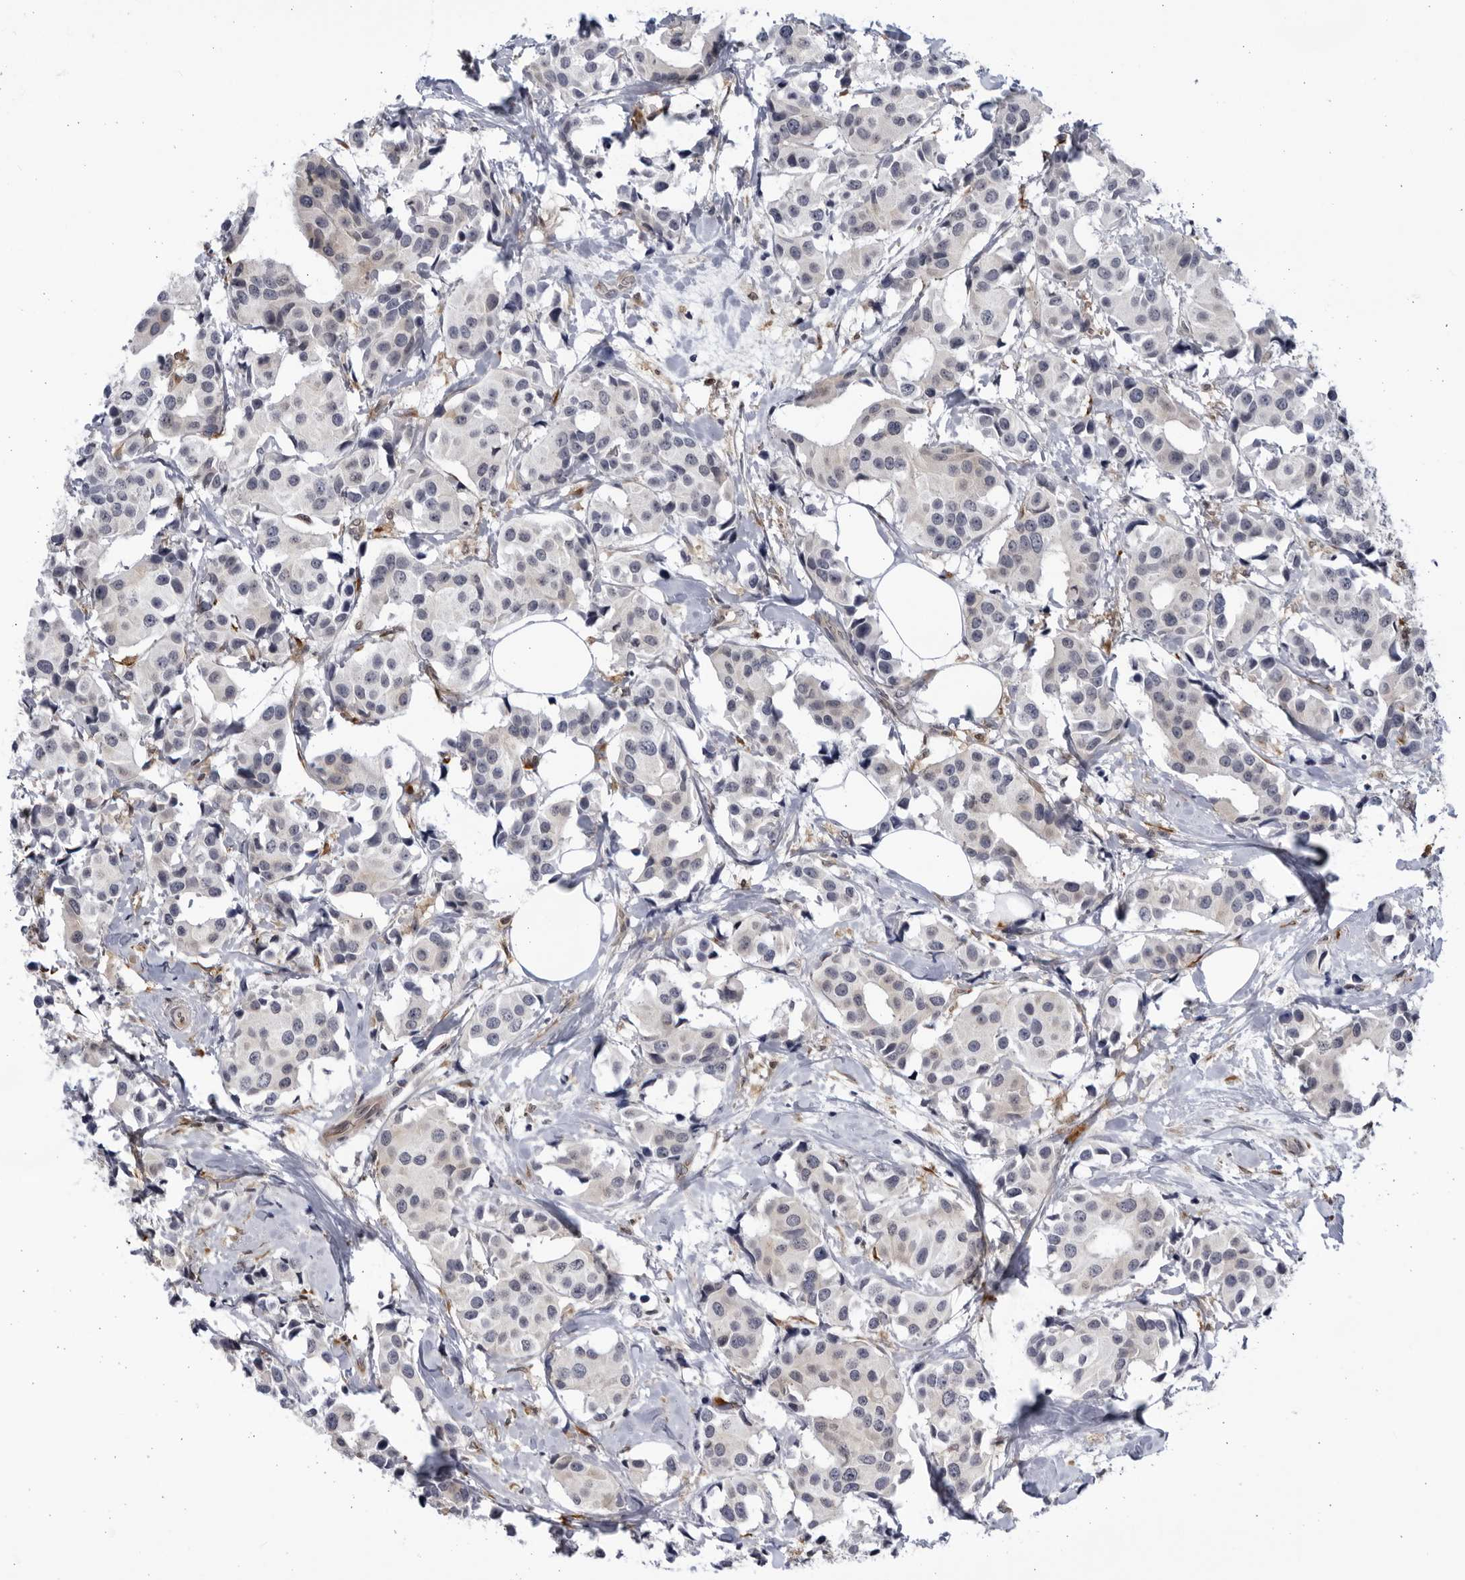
{"staining": {"intensity": "negative", "quantity": "none", "location": "none"}, "tissue": "breast cancer", "cell_type": "Tumor cells", "image_type": "cancer", "snomed": [{"axis": "morphology", "description": "Normal tissue, NOS"}, {"axis": "morphology", "description": "Duct carcinoma"}, {"axis": "topography", "description": "Breast"}], "caption": "High power microscopy histopathology image of an IHC photomicrograph of invasive ductal carcinoma (breast), revealing no significant positivity in tumor cells.", "gene": "BMP2K", "patient": {"sex": "female", "age": 39}}